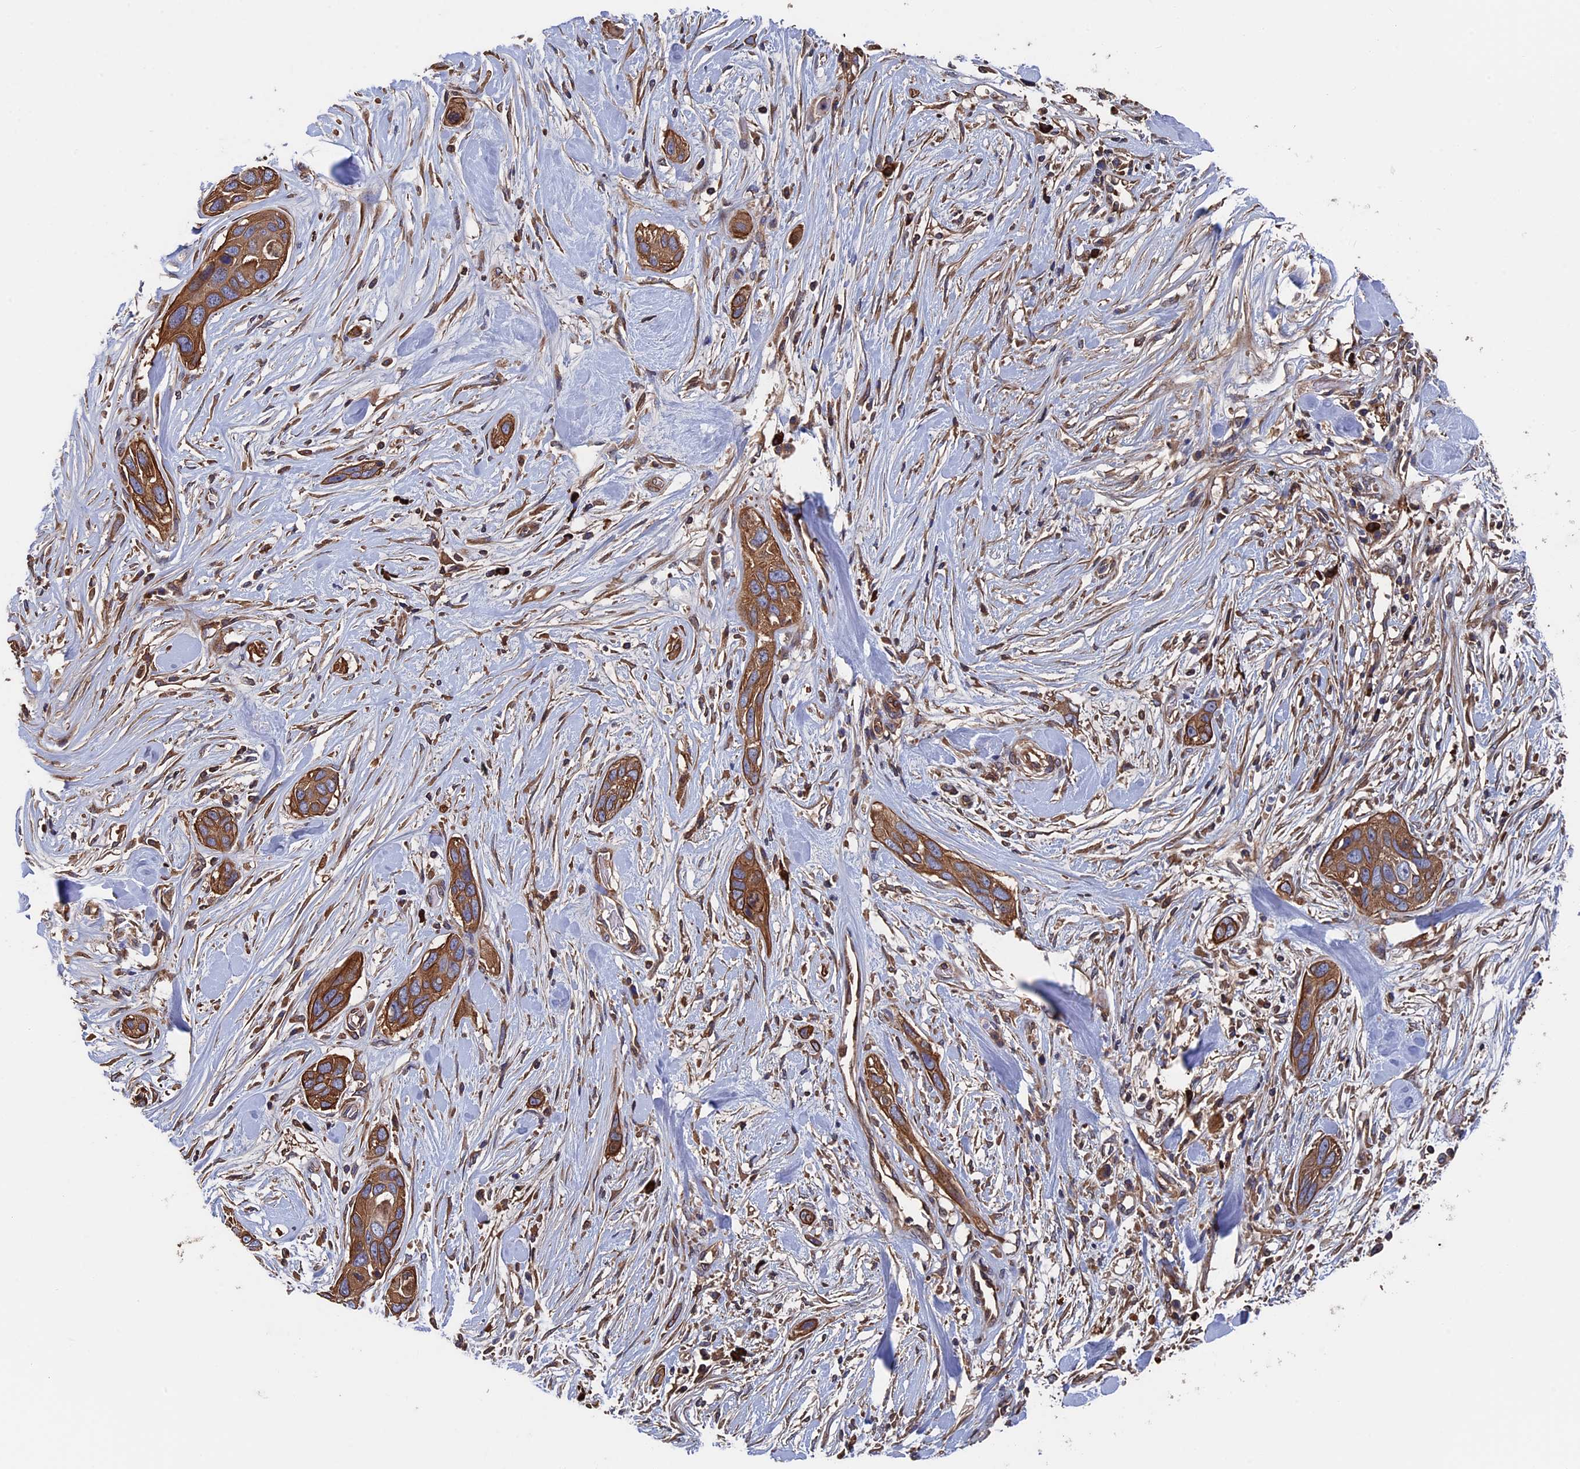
{"staining": {"intensity": "moderate", "quantity": ">75%", "location": "cytoplasmic/membranous"}, "tissue": "pancreatic cancer", "cell_type": "Tumor cells", "image_type": "cancer", "snomed": [{"axis": "morphology", "description": "Adenocarcinoma, NOS"}, {"axis": "topography", "description": "Pancreas"}], "caption": "Immunohistochemistry image of human pancreatic adenocarcinoma stained for a protein (brown), which displays medium levels of moderate cytoplasmic/membranous positivity in approximately >75% of tumor cells.", "gene": "RPUSD1", "patient": {"sex": "female", "age": 60}}